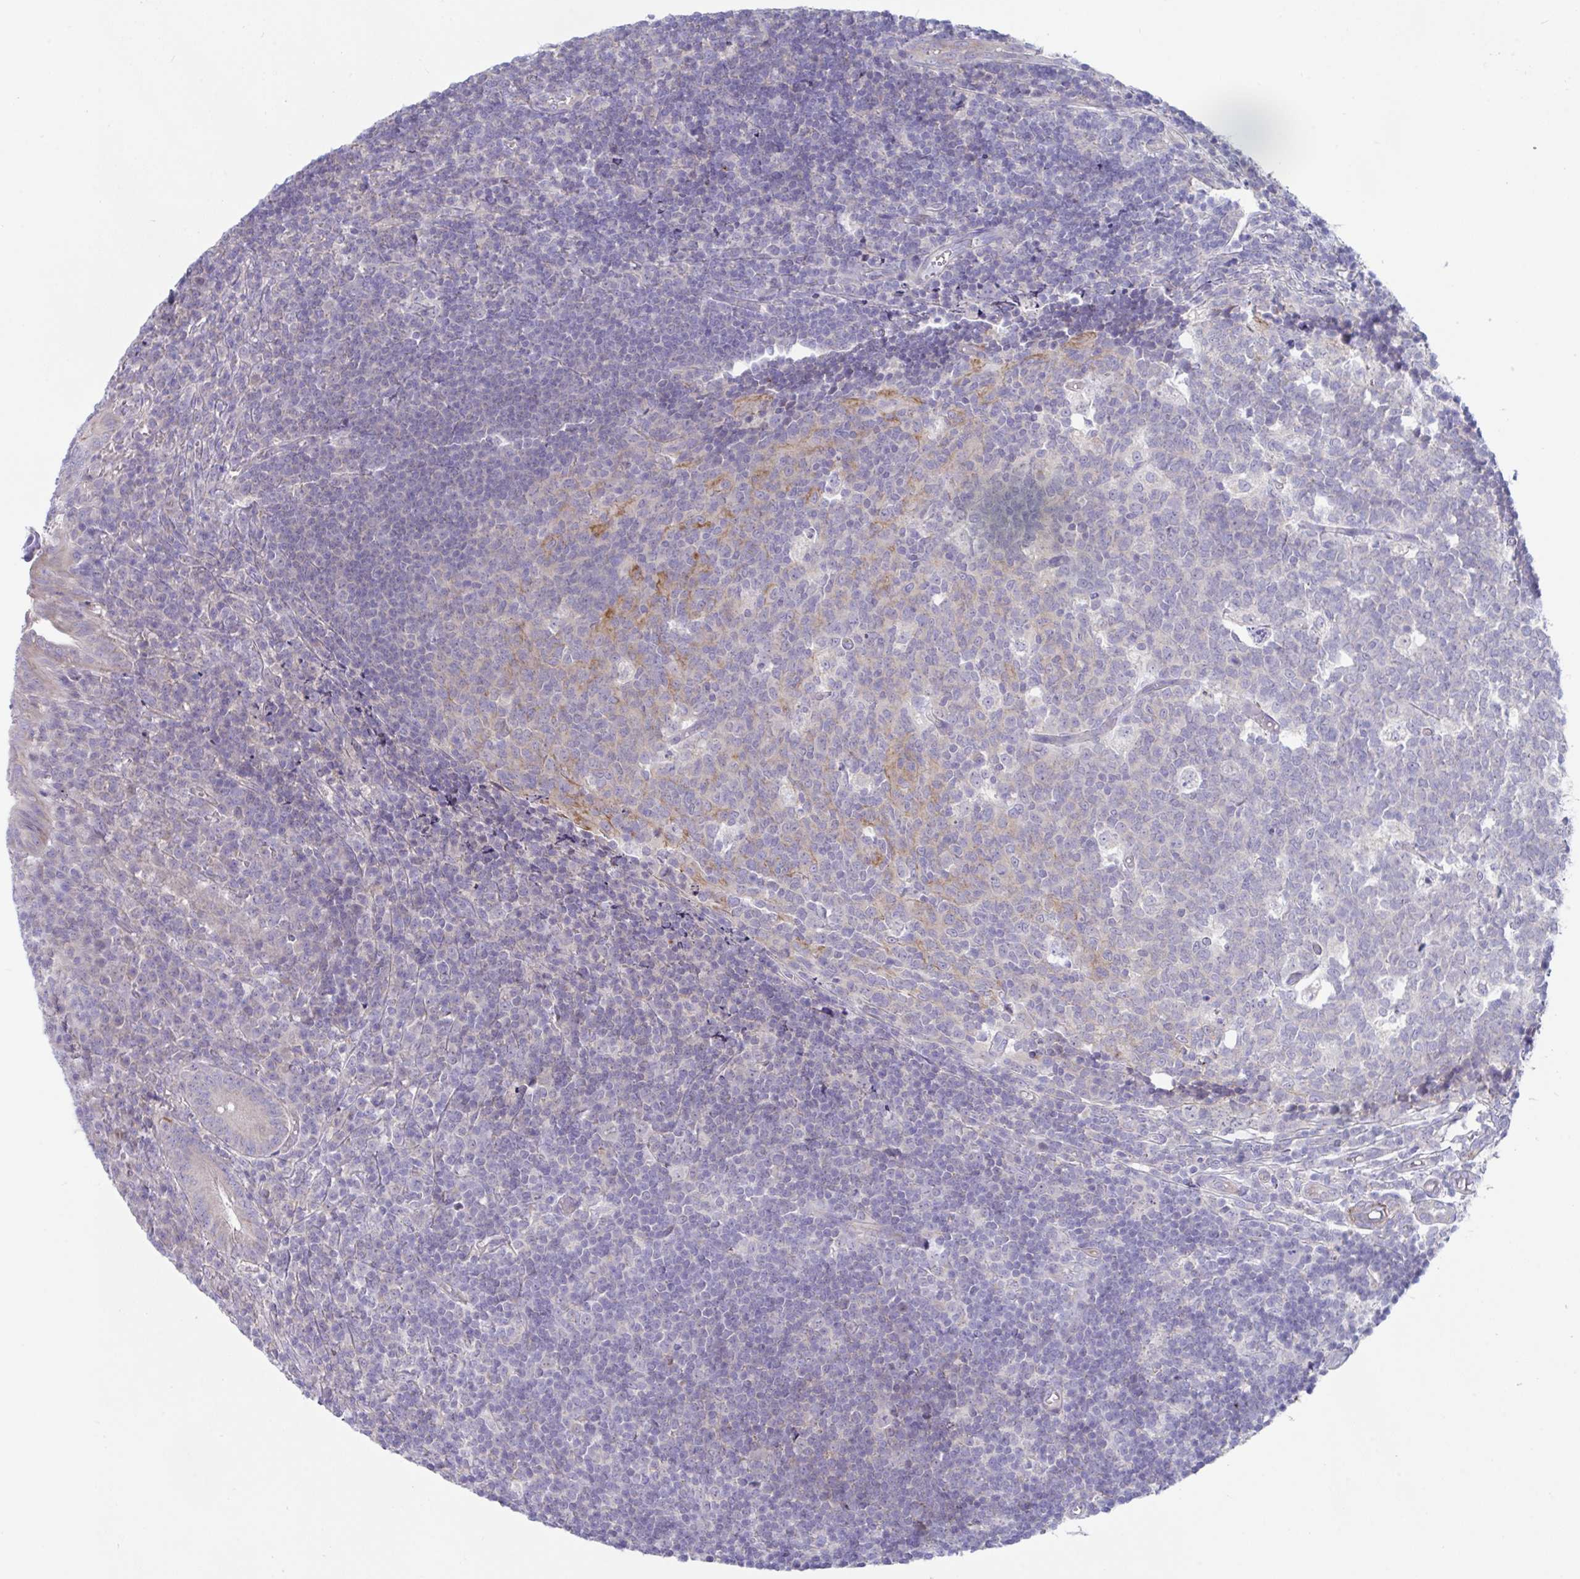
{"staining": {"intensity": "moderate", "quantity": "25%-75%", "location": "cytoplasmic/membranous"}, "tissue": "appendix", "cell_type": "Glandular cells", "image_type": "normal", "snomed": [{"axis": "morphology", "description": "Normal tissue, NOS"}, {"axis": "topography", "description": "Appendix"}], "caption": "Immunohistochemical staining of benign human appendix displays moderate cytoplasmic/membranous protein positivity in about 25%-75% of glandular cells. Using DAB (3,3'-diaminobenzidine) (brown) and hematoxylin (blue) stains, captured at high magnification using brightfield microscopy.", "gene": "IL37", "patient": {"sex": "male", "age": 18}}